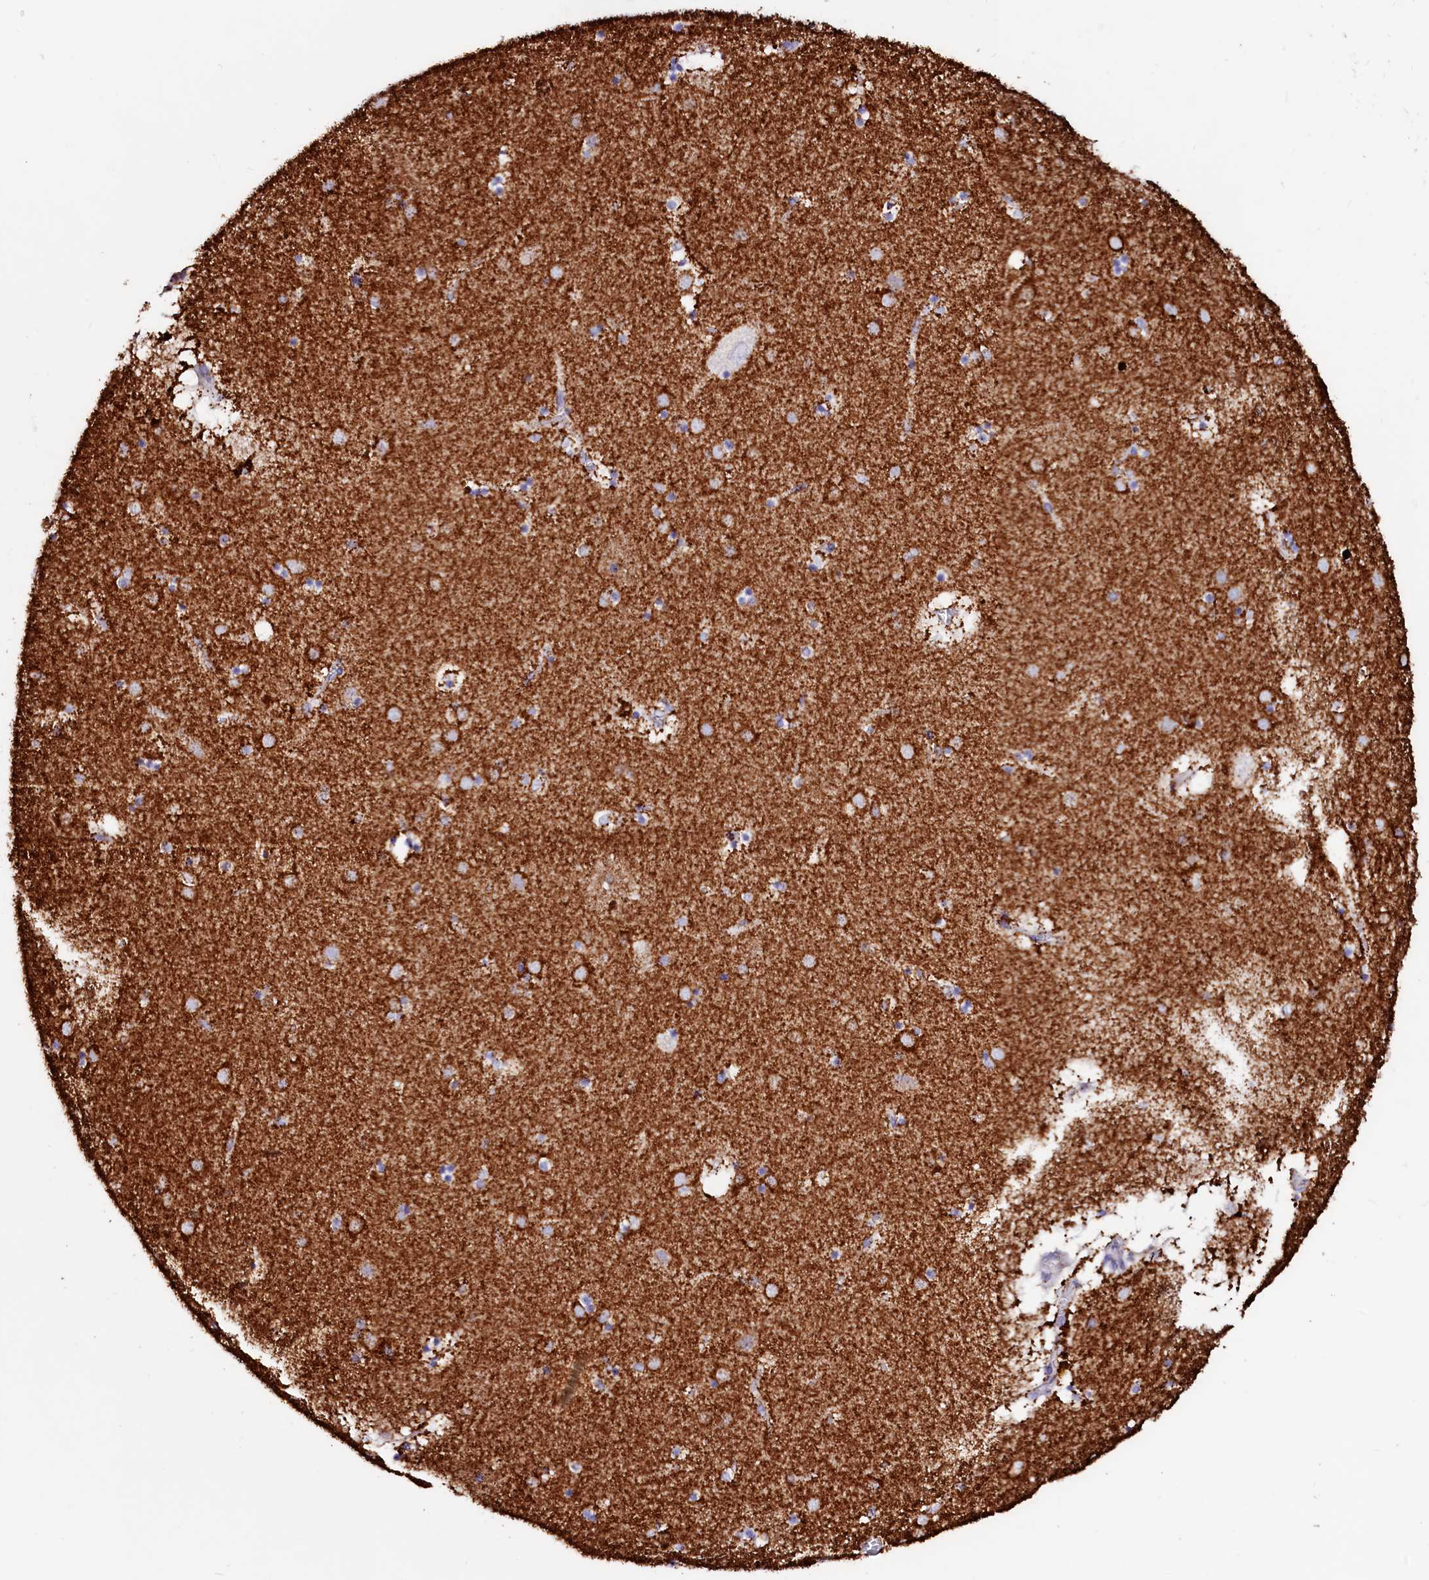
{"staining": {"intensity": "negative", "quantity": "none", "location": "none"}, "tissue": "caudate", "cell_type": "Glial cells", "image_type": "normal", "snomed": [{"axis": "morphology", "description": "Normal tissue, NOS"}, {"axis": "topography", "description": "Lateral ventricle wall"}], "caption": "DAB immunohistochemical staining of normal caudate displays no significant positivity in glial cells.", "gene": "MAOB", "patient": {"sex": "male", "age": 70}}